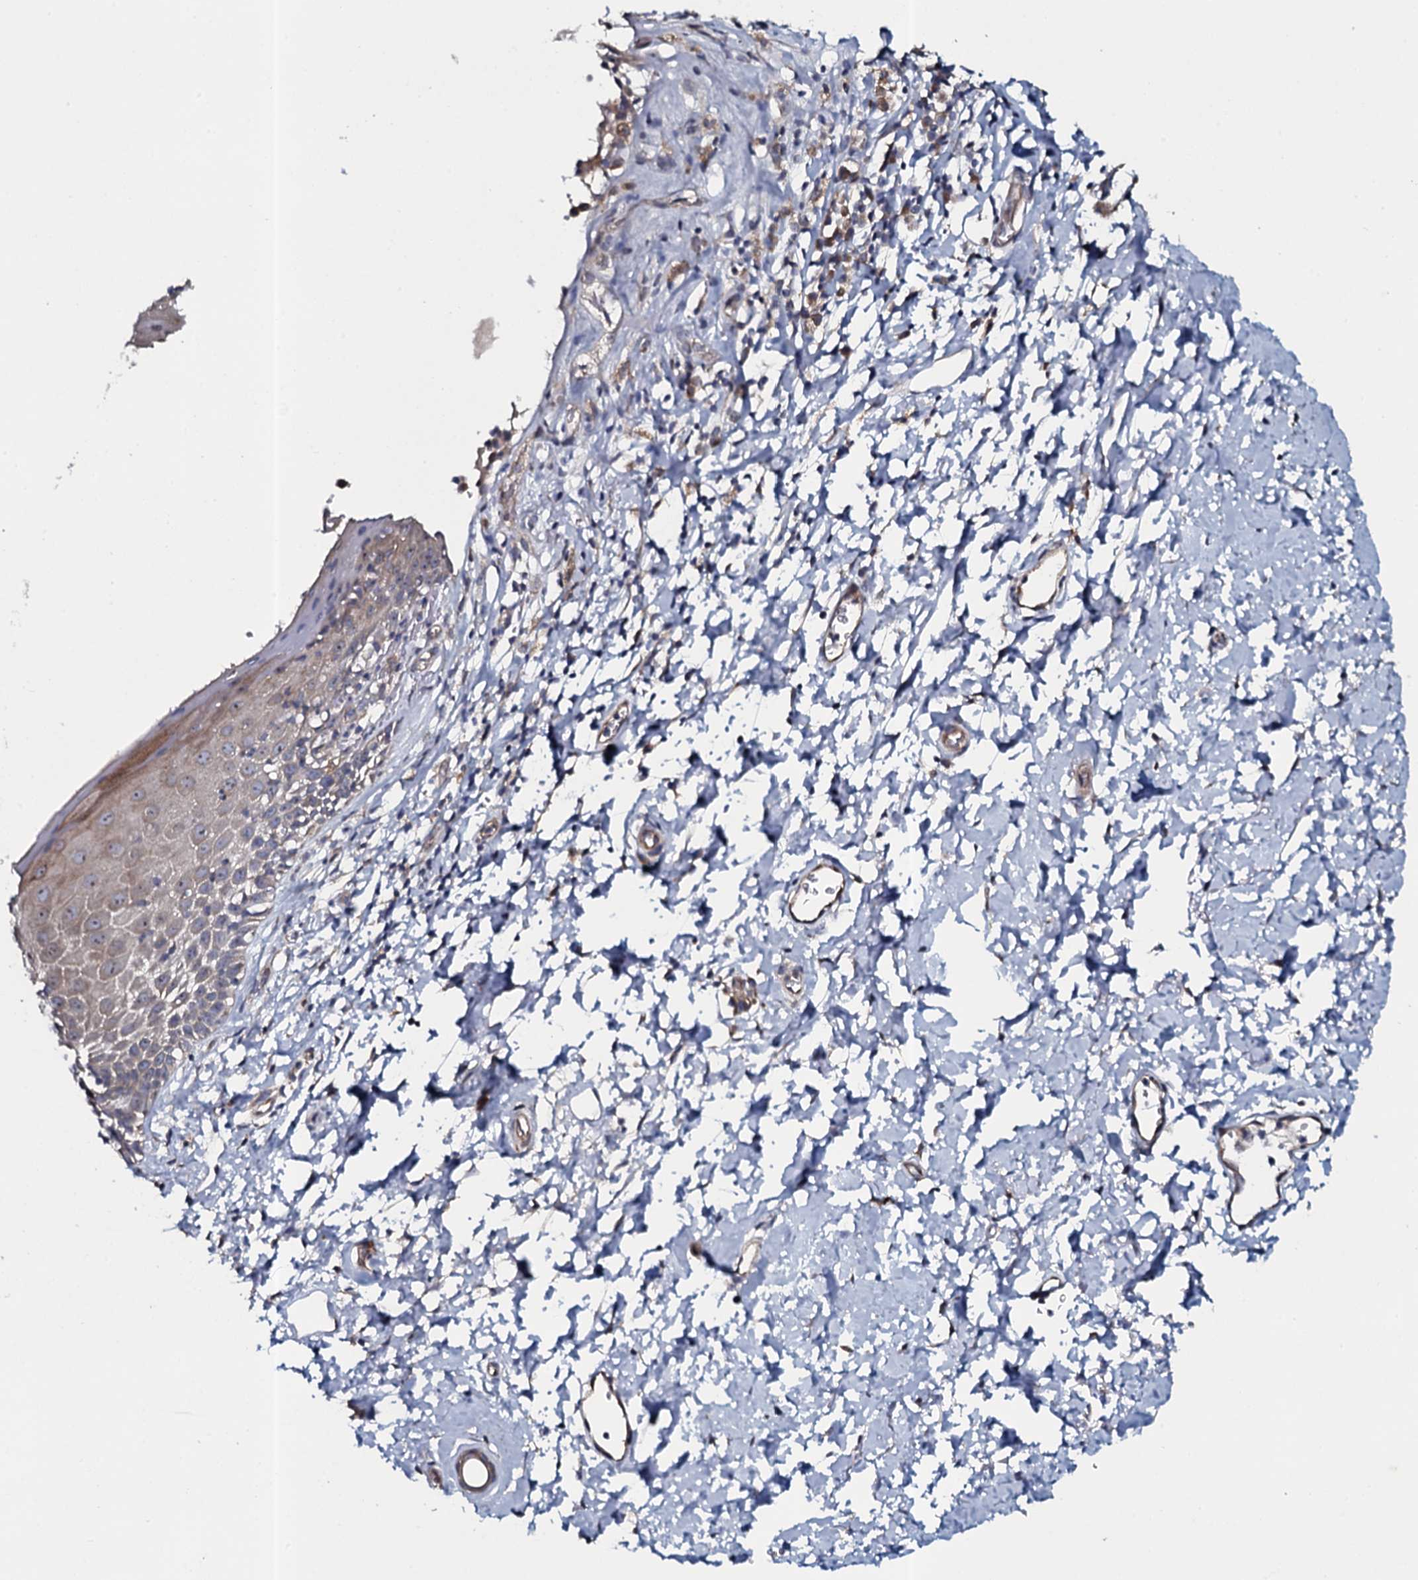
{"staining": {"intensity": "moderate", "quantity": "<25%", "location": "cytoplasmic/membranous"}, "tissue": "skin", "cell_type": "Epidermal cells", "image_type": "normal", "snomed": [{"axis": "morphology", "description": "Normal tissue, NOS"}, {"axis": "topography", "description": "Vulva"}], "caption": "Skin was stained to show a protein in brown. There is low levels of moderate cytoplasmic/membranous positivity in about <25% of epidermal cells. (DAB (3,3'-diaminobenzidine) = brown stain, brightfield microscopy at high magnification).", "gene": "TMEM151A", "patient": {"sex": "female", "age": 68}}